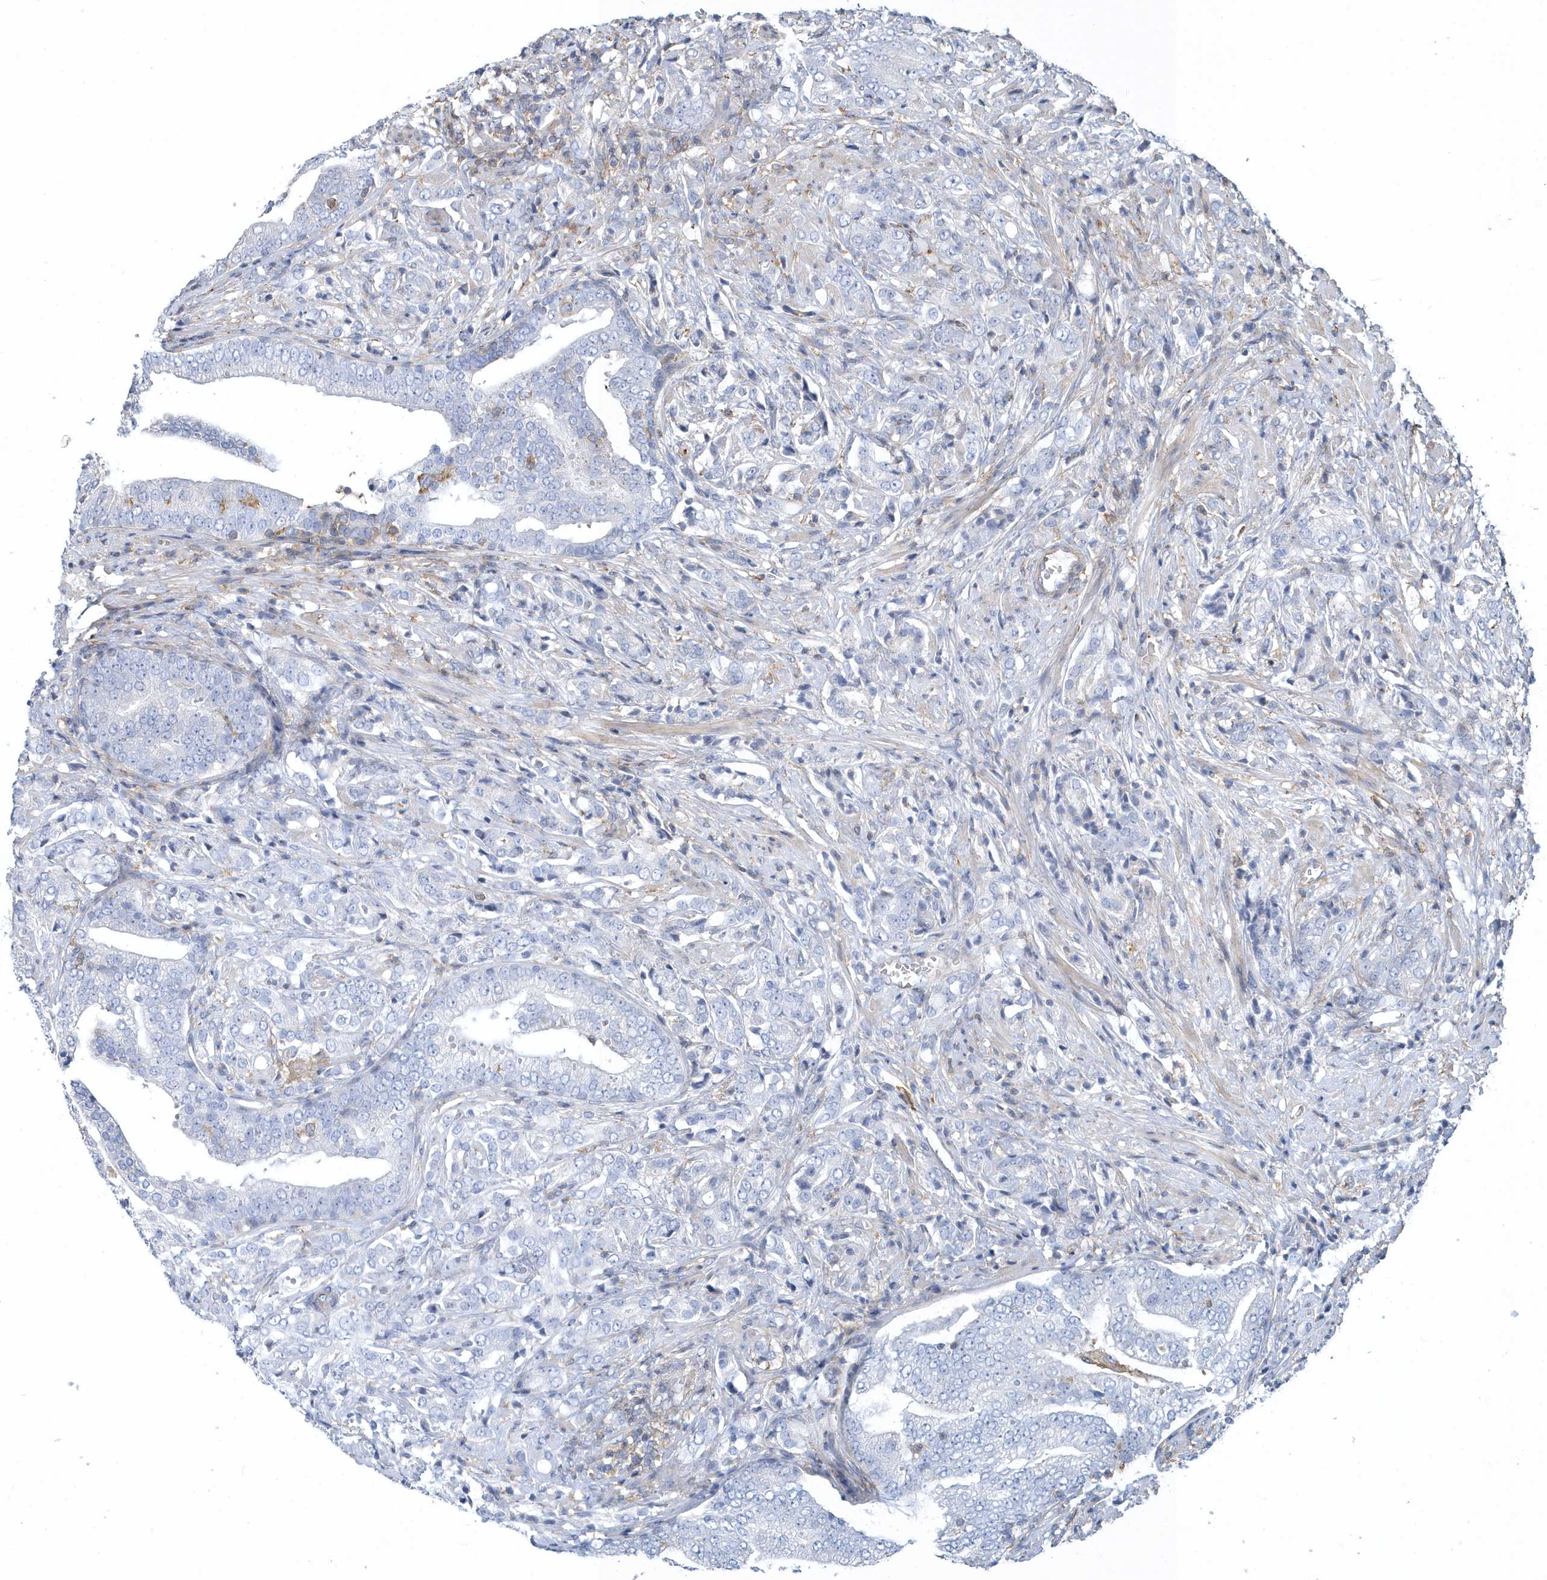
{"staining": {"intensity": "negative", "quantity": "none", "location": "none"}, "tissue": "prostate cancer", "cell_type": "Tumor cells", "image_type": "cancer", "snomed": [{"axis": "morphology", "description": "Adenocarcinoma, High grade"}, {"axis": "topography", "description": "Prostate"}], "caption": "Immunohistochemical staining of prostate cancer (high-grade adenocarcinoma) demonstrates no significant staining in tumor cells.", "gene": "ARAP2", "patient": {"sex": "male", "age": 57}}